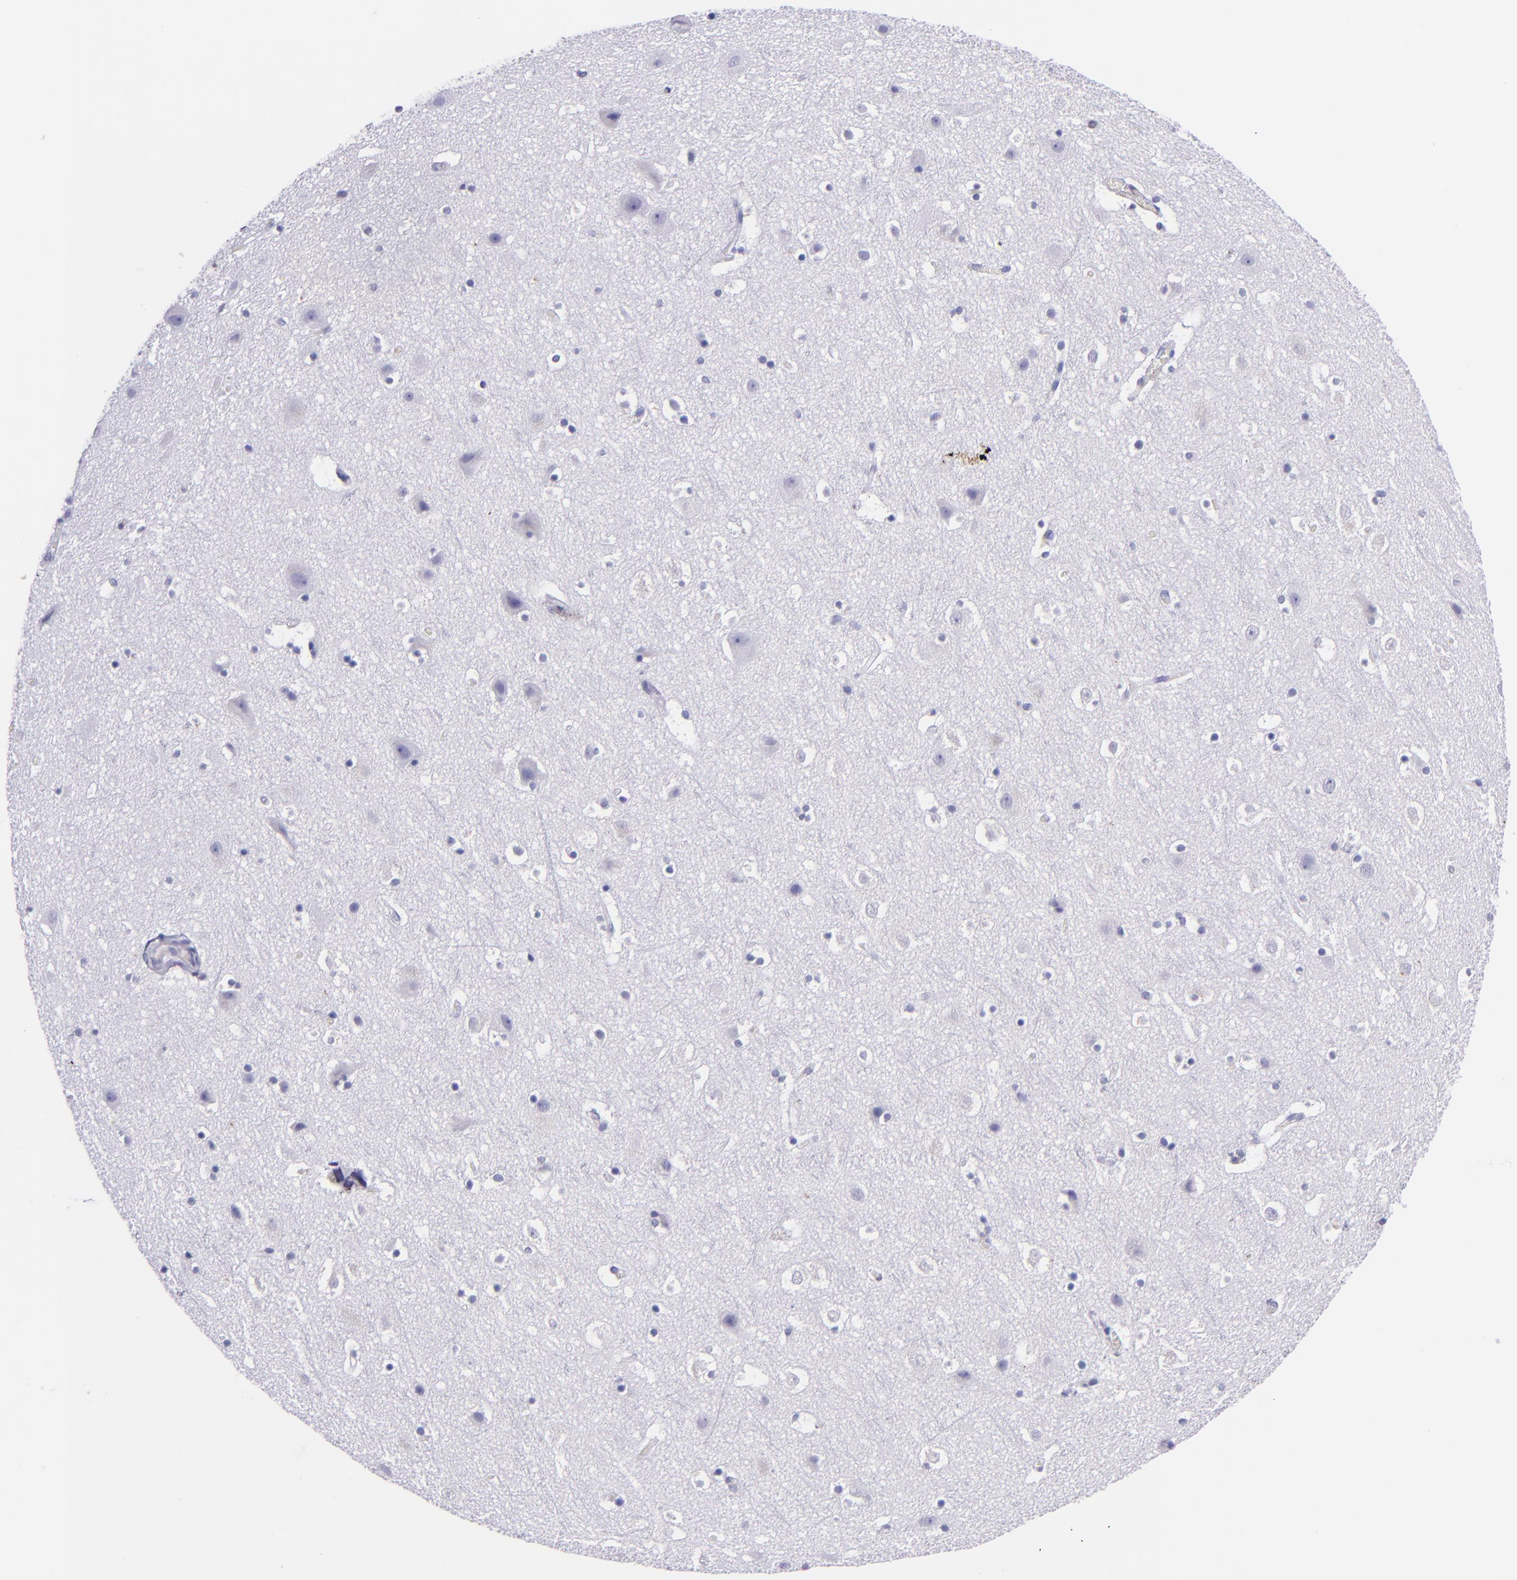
{"staining": {"intensity": "negative", "quantity": "none", "location": "none"}, "tissue": "cerebral cortex", "cell_type": "Endothelial cells", "image_type": "normal", "snomed": [{"axis": "morphology", "description": "Normal tissue, NOS"}, {"axis": "topography", "description": "Cerebral cortex"}], "caption": "Benign cerebral cortex was stained to show a protein in brown. There is no significant staining in endothelial cells. (DAB (3,3'-diaminobenzidine) IHC visualized using brightfield microscopy, high magnification).", "gene": "KRT4", "patient": {"sex": "male", "age": 45}}